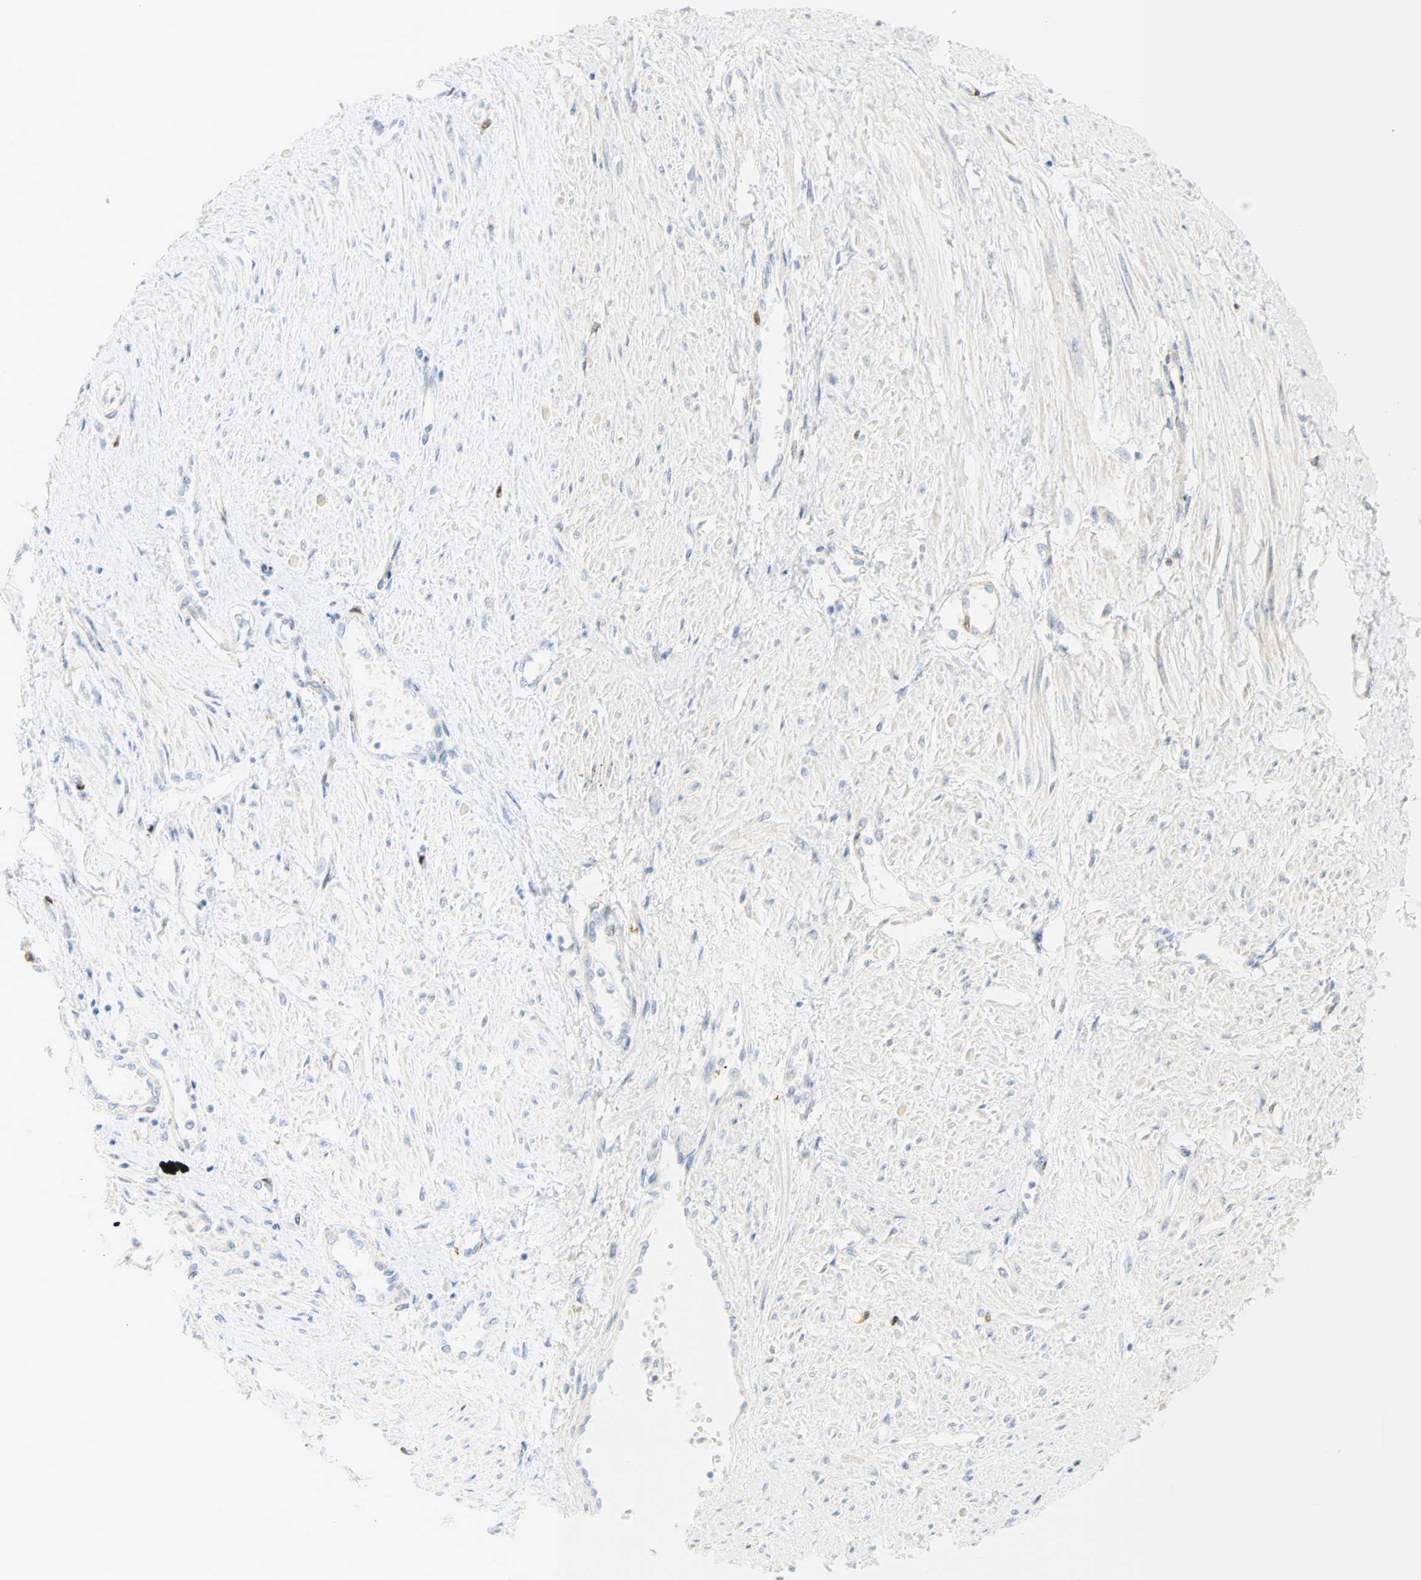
{"staining": {"intensity": "negative", "quantity": "none", "location": "none"}, "tissue": "smooth muscle", "cell_type": "Smooth muscle cells", "image_type": "normal", "snomed": [{"axis": "morphology", "description": "Normal tissue, NOS"}, {"axis": "topography", "description": "Smooth muscle"}, {"axis": "topography", "description": "Uterus"}], "caption": "This is an immunohistochemistry (IHC) photomicrograph of unremarkable smooth muscle. There is no positivity in smooth muscle cells.", "gene": "SELENBP1", "patient": {"sex": "female", "age": 39}}